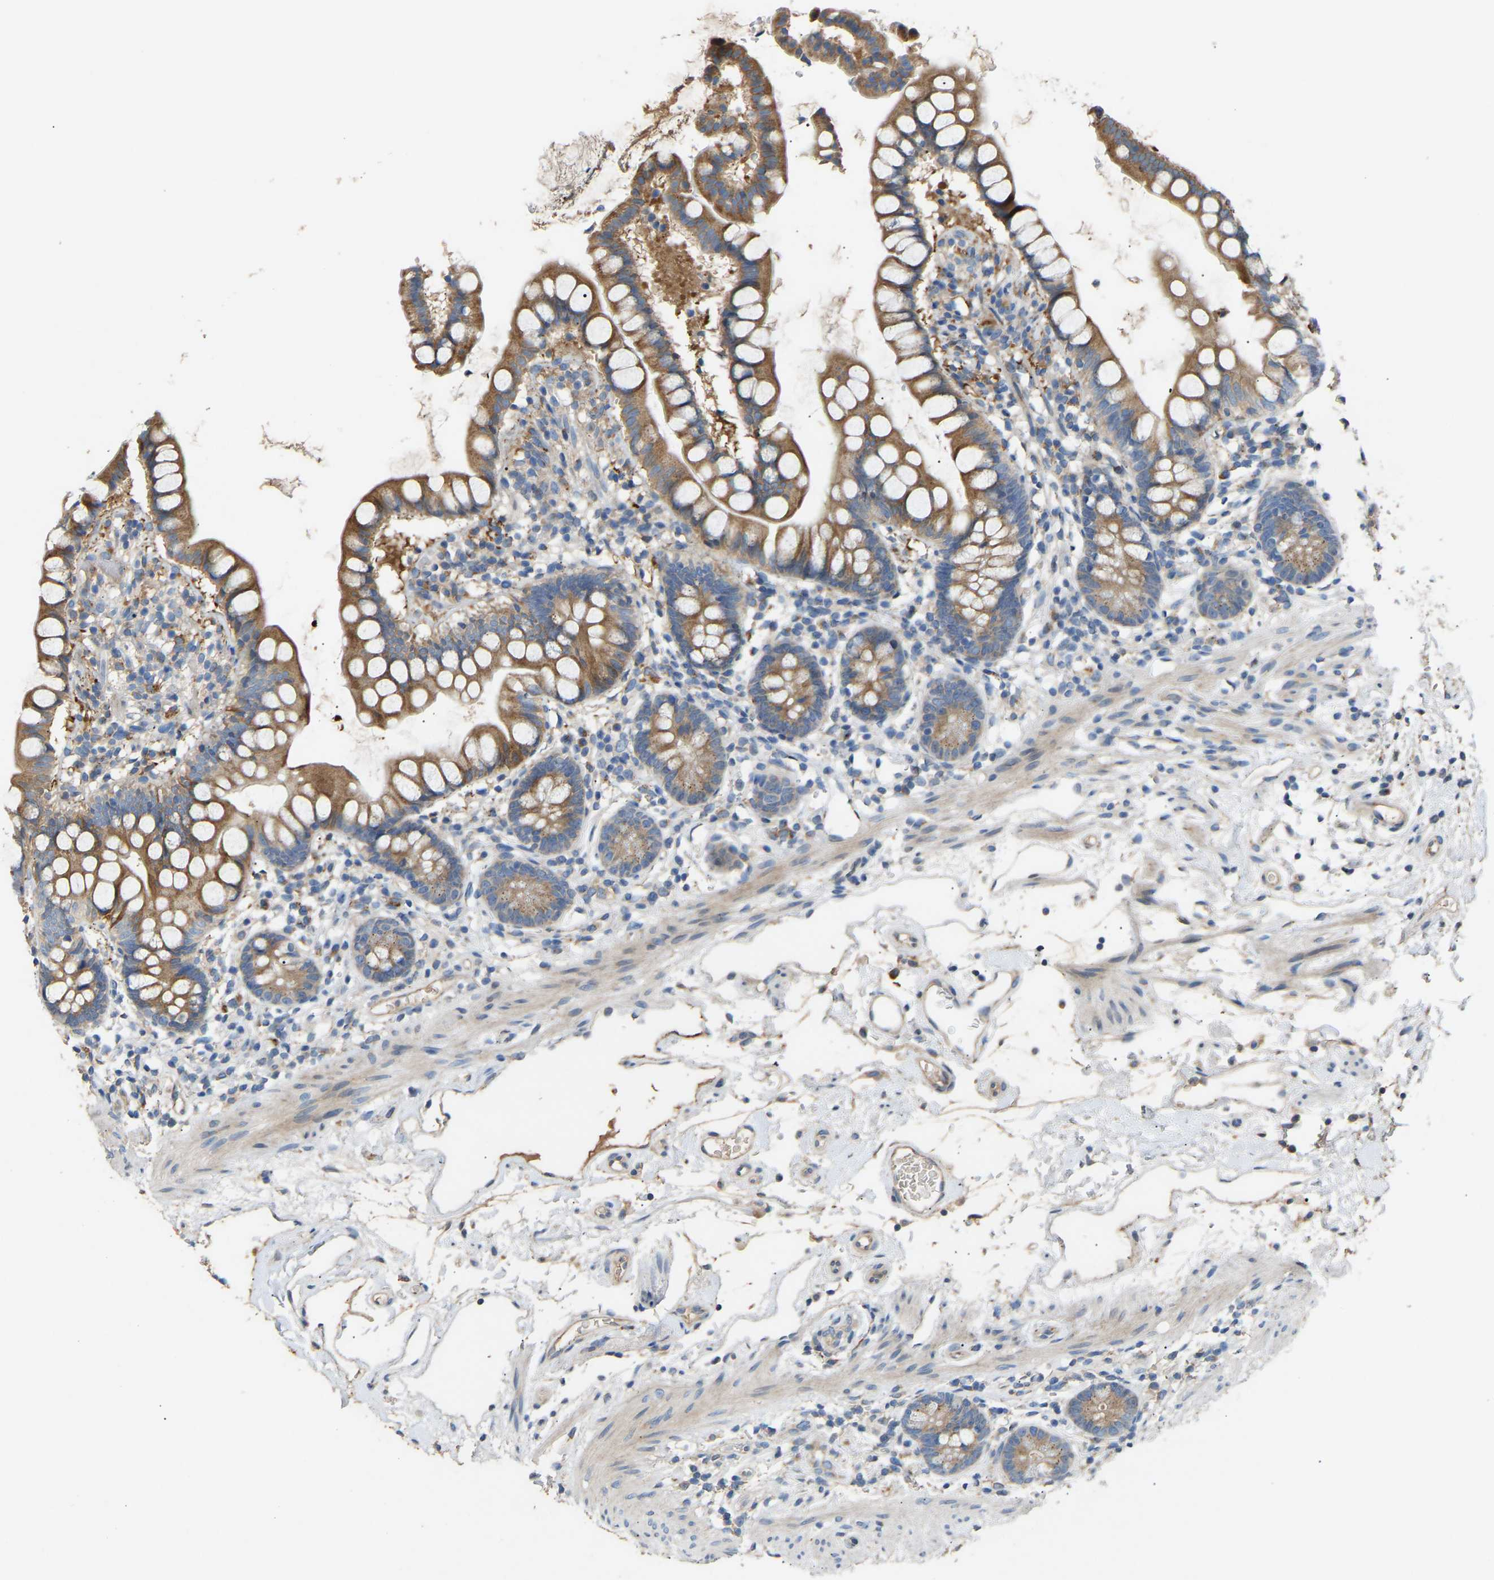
{"staining": {"intensity": "moderate", "quantity": ">75%", "location": "cytoplasmic/membranous"}, "tissue": "small intestine", "cell_type": "Glandular cells", "image_type": "normal", "snomed": [{"axis": "morphology", "description": "Normal tissue, NOS"}, {"axis": "topography", "description": "Small intestine"}], "caption": "Moderate cytoplasmic/membranous staining for a protein is seen in about >75% of glandular cells of normal small intestine using immunohistochemistry (IHC).", "gene": "RGP1", "patient": {"sex": "female", "age": 84}}